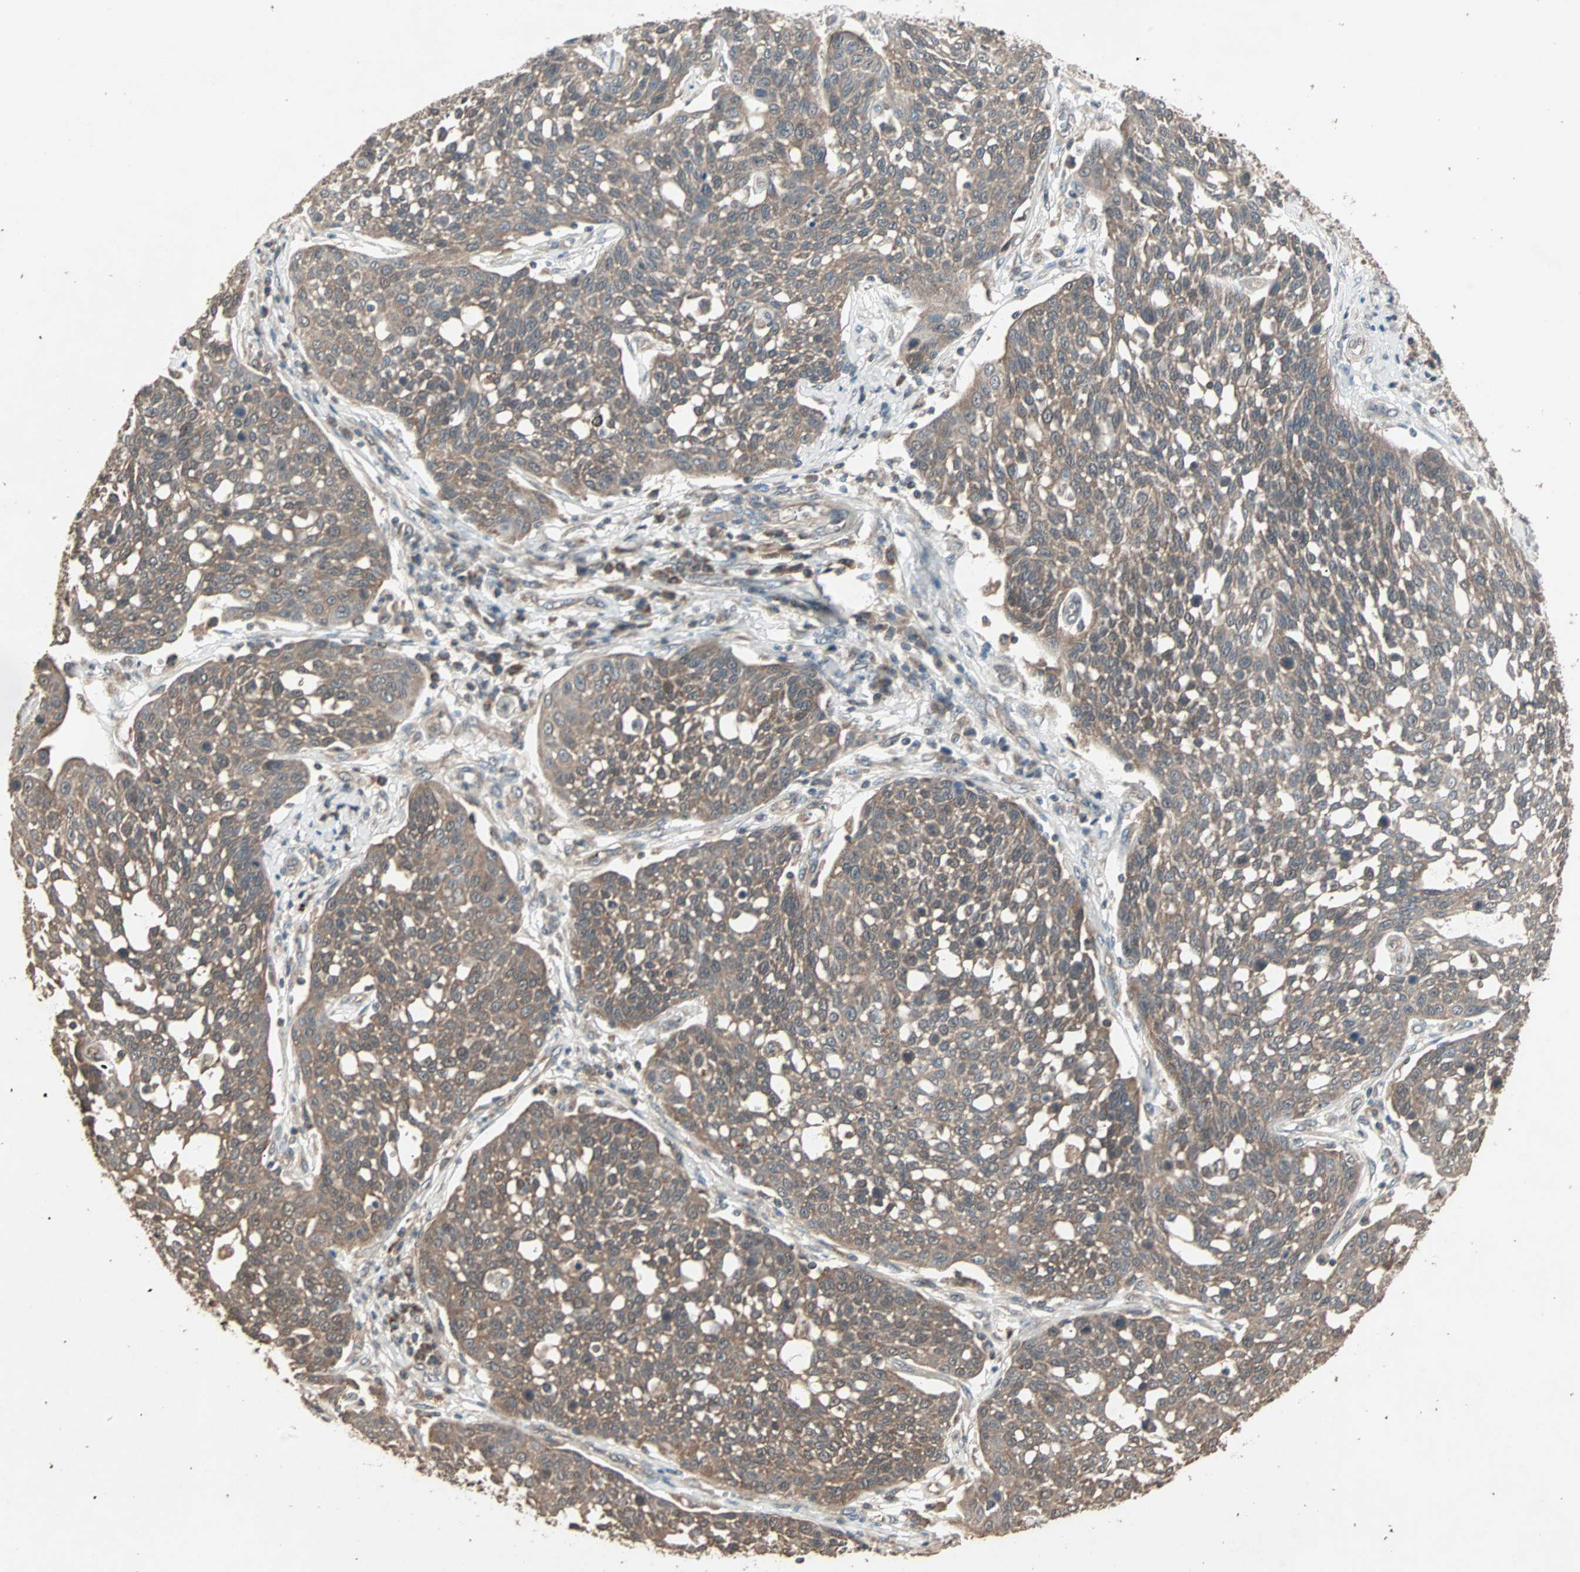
{"staining": {"intensity": "moderate", "quantity": ">75%", "location": "cytoplasmic/membranous"}, "tissue": "cervical cancer", "cell_type": "Tumor cells", "image_type": "cancer", "snomed": [{"axis": "morphology", "description": "Squamous cell carcinoma, NOS"}, {"axis": "topography", "description": "Cervix"}], "caption": "Moderate cytoplasmic/membranous protein positivity is appreciated in about >75% of tumor cells in cervical cancer.", "gene": "UBAC1", "patient": {"sex": "female", "age": 34}}